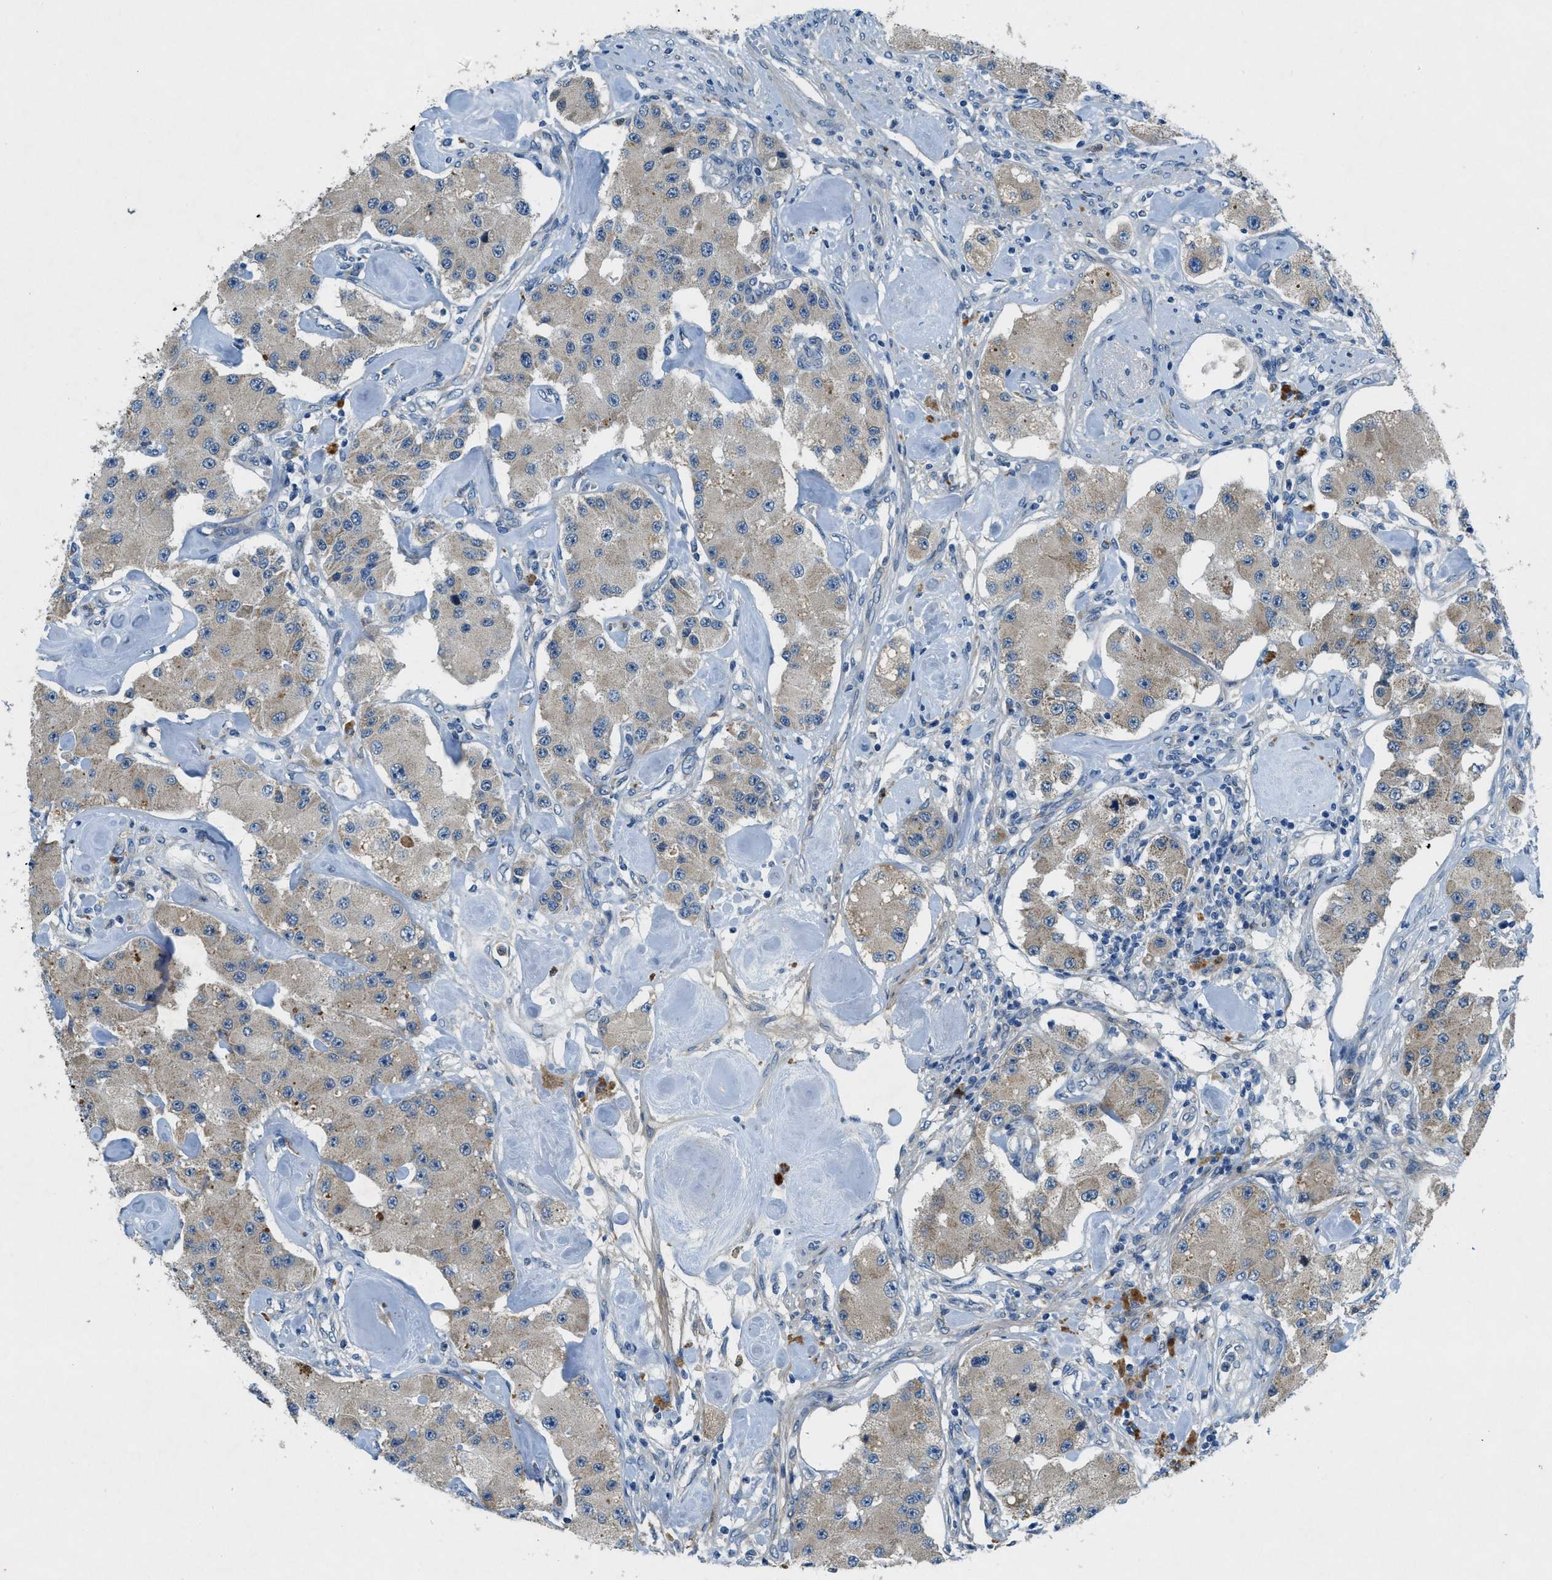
{"staining": {"intensity": "weak", "quantity": ">75%", "location": "cytoplasmic/membranous"}, "tissue": "carcinoid", "cell_type": "Tumor cells", "image_type": "cancer", "snomed": [{"axis": "morphology", "description": "Carcinoid, malignant, NOS"}, {"axis": "topography", "description": "Pancreas"}], "caption": "A low amount of weak cytoplasmic/membranous staining is identified in about >75% of tumor cells in carcinoid tissue.", "gene": "SNX14", "patient": {"sex": "male", "age": 41}}